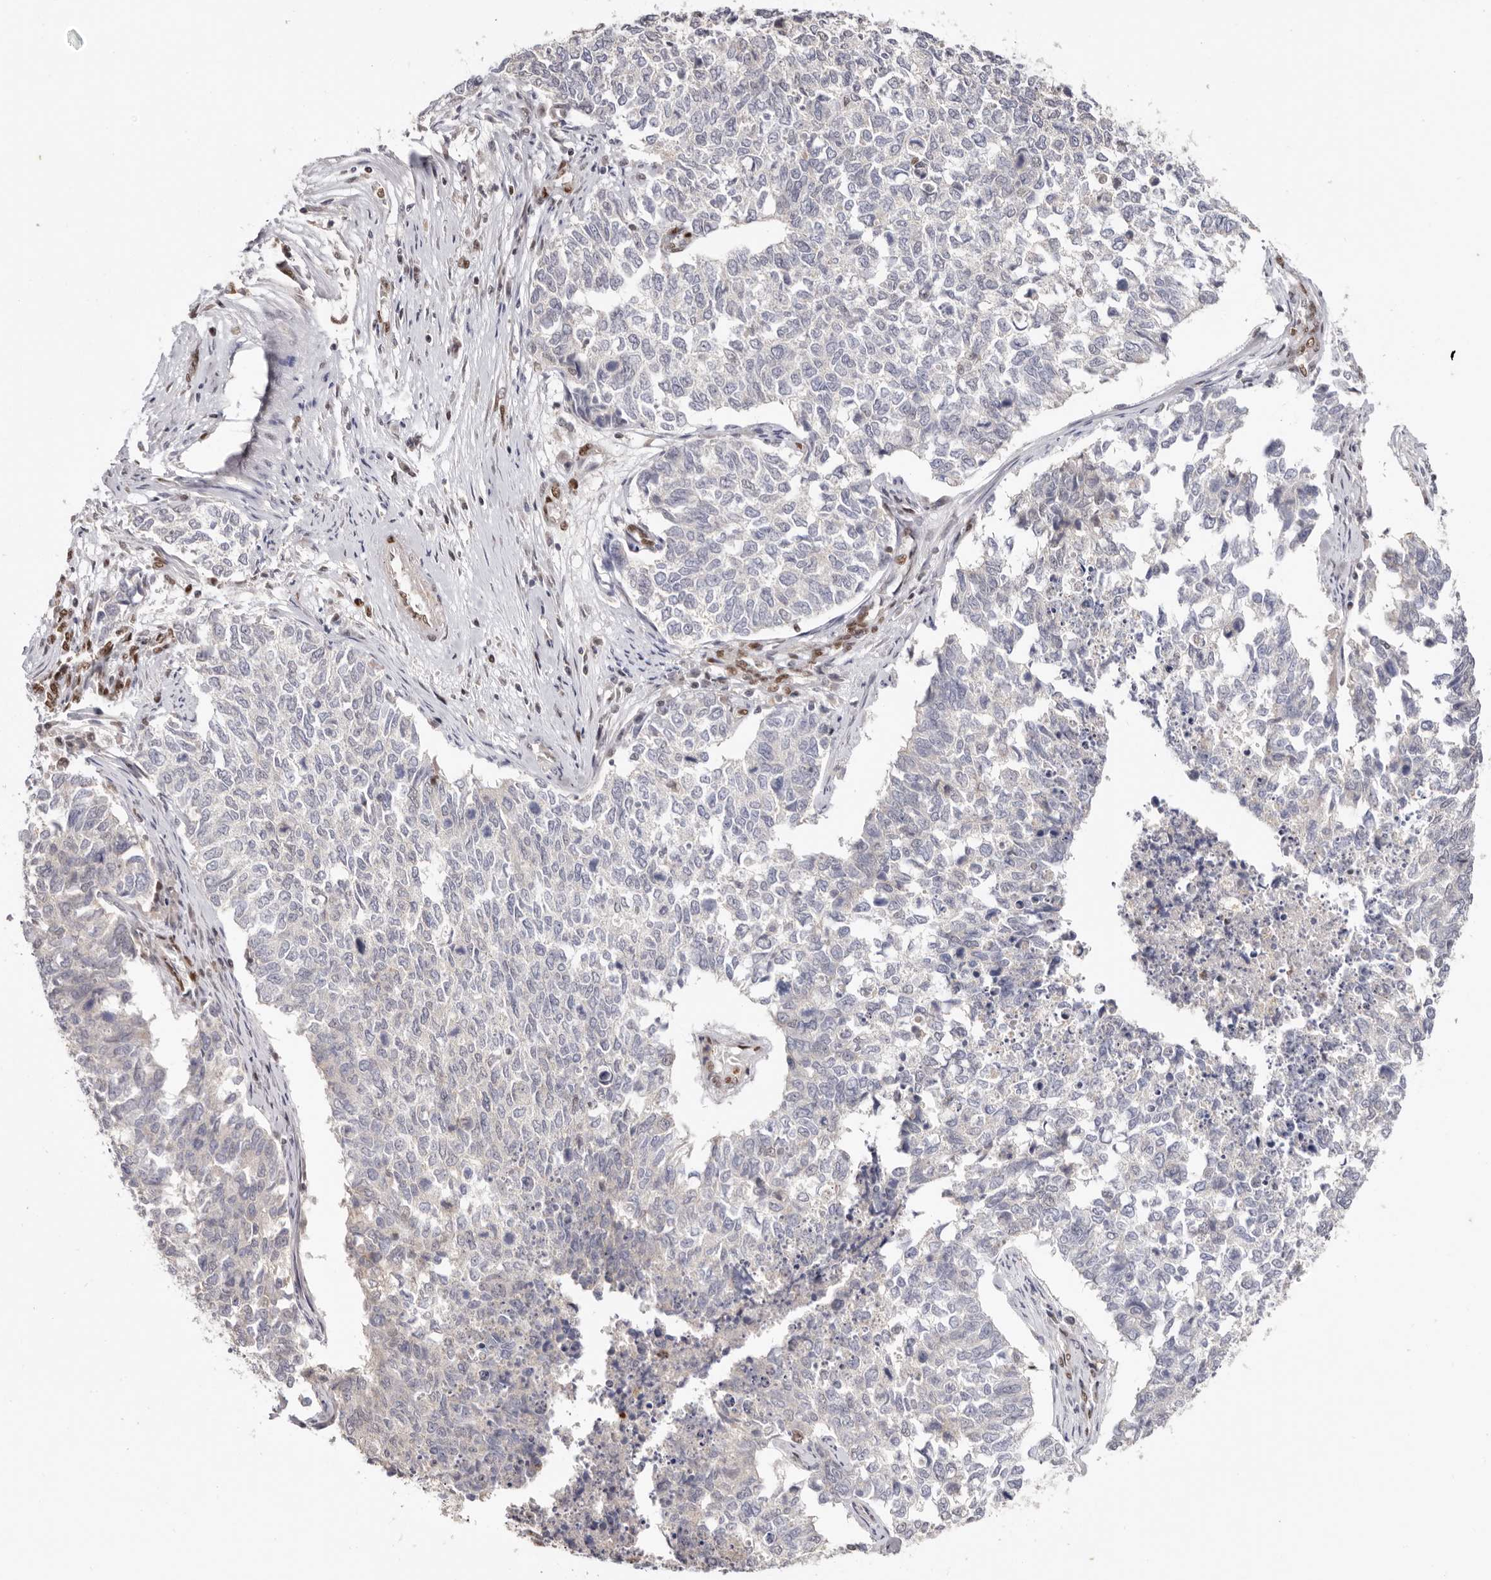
{"staining": {"intensity": "negative", "quantity": "none", "location": "none"}, "tissue": "cervical cancer", "cell_type": "Tumor cells", "image_type": "cancer", "snomed": [{"axis": "morphology", "description": "Squamous cell carcinoma, NOS"}, {"axis": "topography", "description": "Cervix"}], "caption": "Squamous cell carcinoma (cervical) was stained to show a protein in brown. There is no significant expression in tumor cells.", "gene": "SMAD7", "patient": {"sex": "female", "age": 63}}